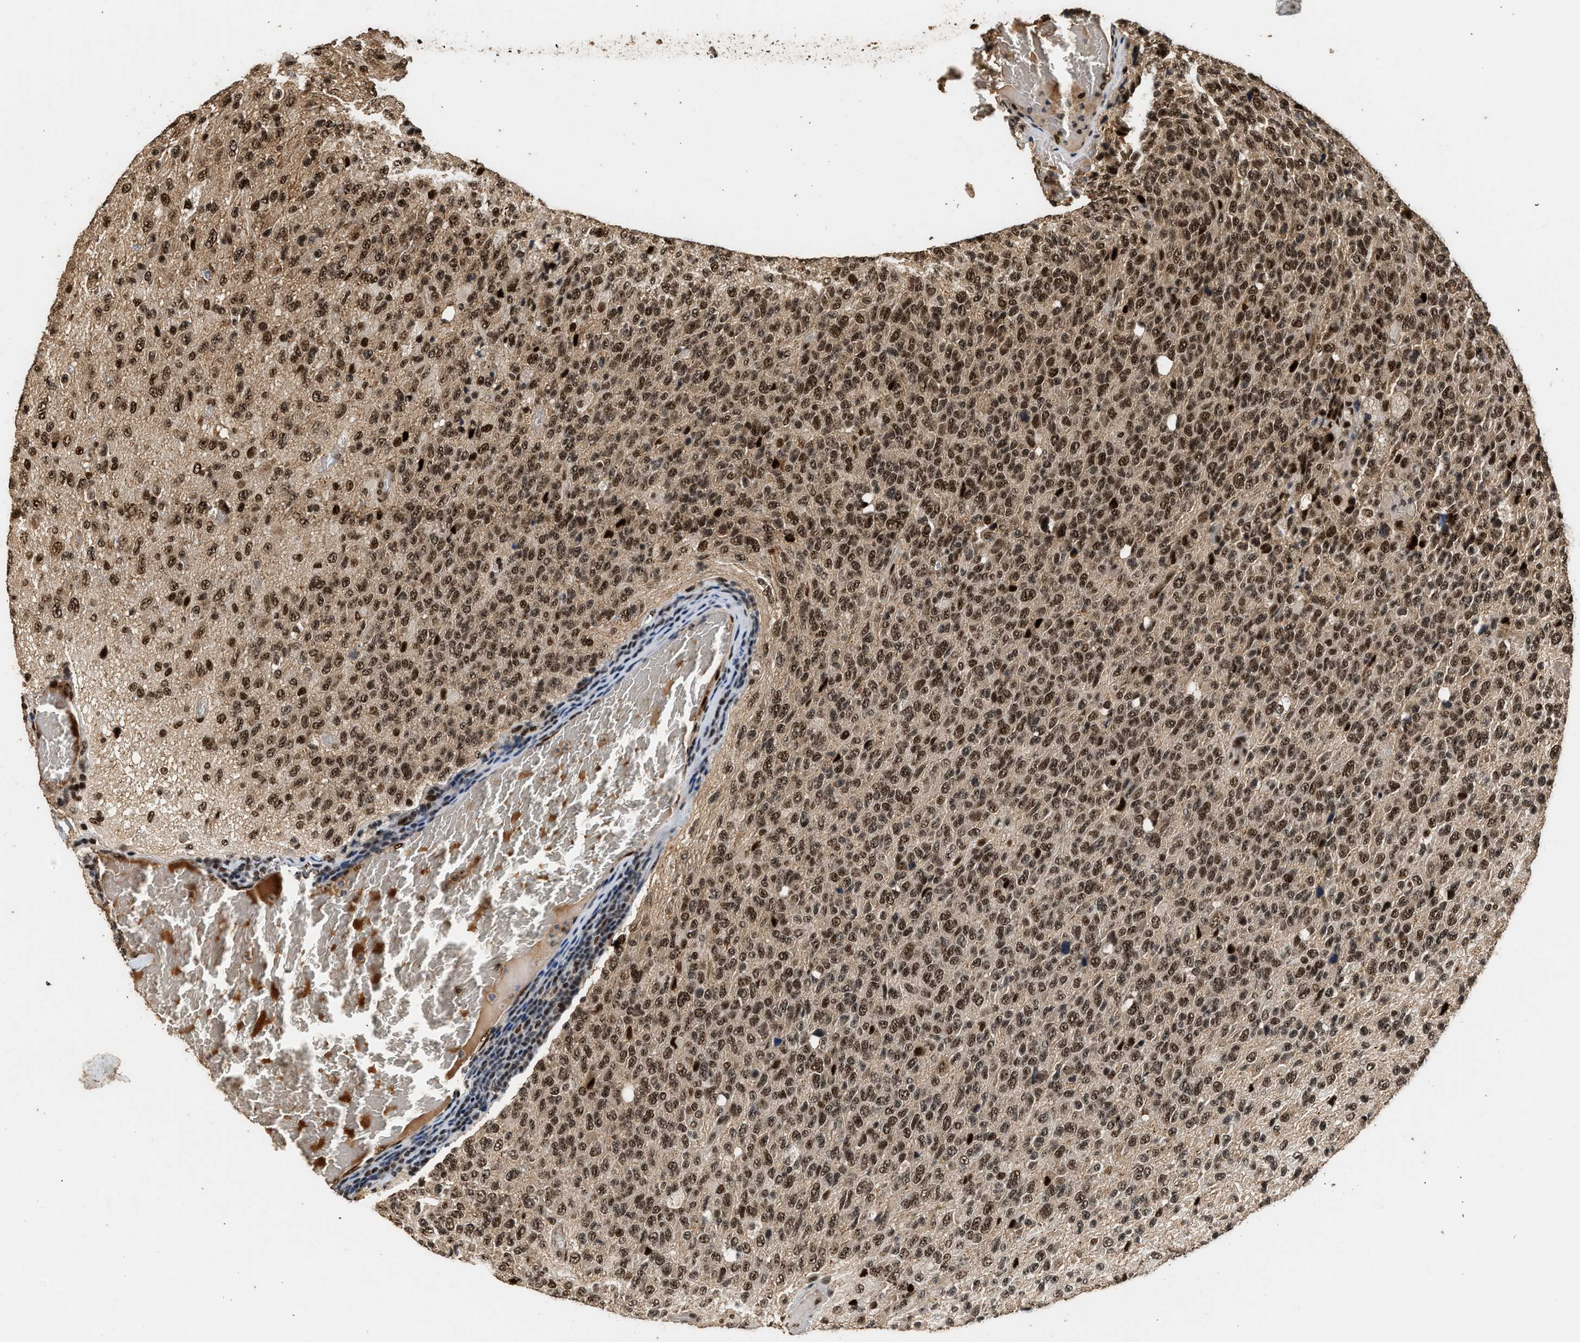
{"staining": {"intensity": "strong", "quantity": ">75%", "location": "nuclear"}, "tissue": "glioma", "cell_type": "Tumor cells", "image_type": "cancer", "snomed": [{"axis": "morphology", "description": "Glioma, malignant, High grade"}, {"axis": "topography", "description": "pancreas cauda"}], "caption": "There is high levels of strong nuclear positivity in tumor cells of malignant glioma (high-grade), as demonstrated by immunohistochemical staining (brown color).", "gene": "PPP4R3B", "patient": {"sex": "male", "age": 60}}